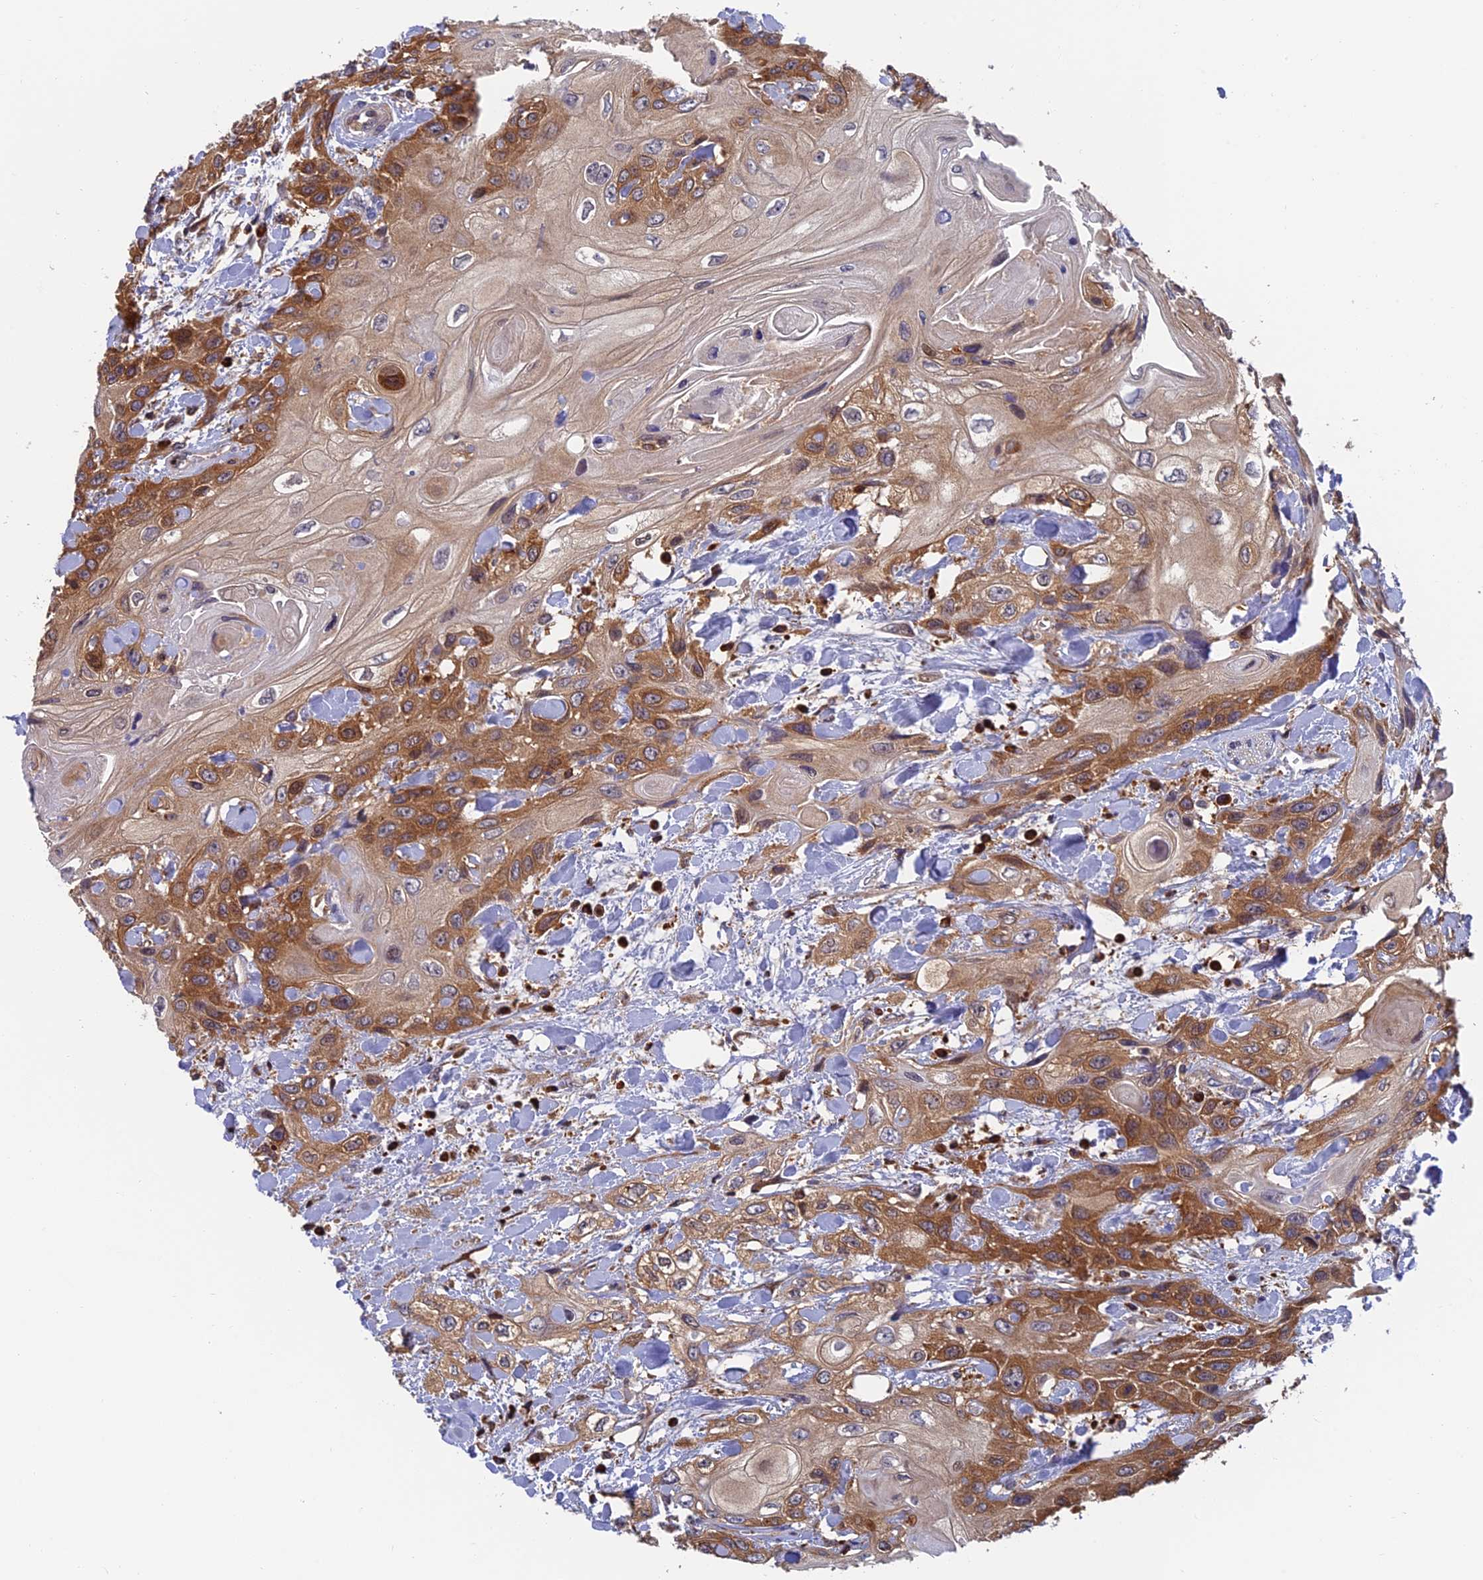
{"staining": {"intensity": "moderate", "quantity": ">75%", "location": "cytoplasmic/membranous"}, "tissue": "head and neck cancer", "cell_type": "Tumor cells", "image_type": "cancer", "snomed": [{"axis": "morphology", "description": "Squamous cell carcinoma, NOS"}, {"axis": "topography", "description": "Head-Neck"}], "caption": "Immunohistochemical staining of human head and neck cancer reveals moderate cytoplasmic/membranous protein staining in about >75% of tumor cells.", "gene": "IPO5", "patient": {"sex": "female", "age": 43}}